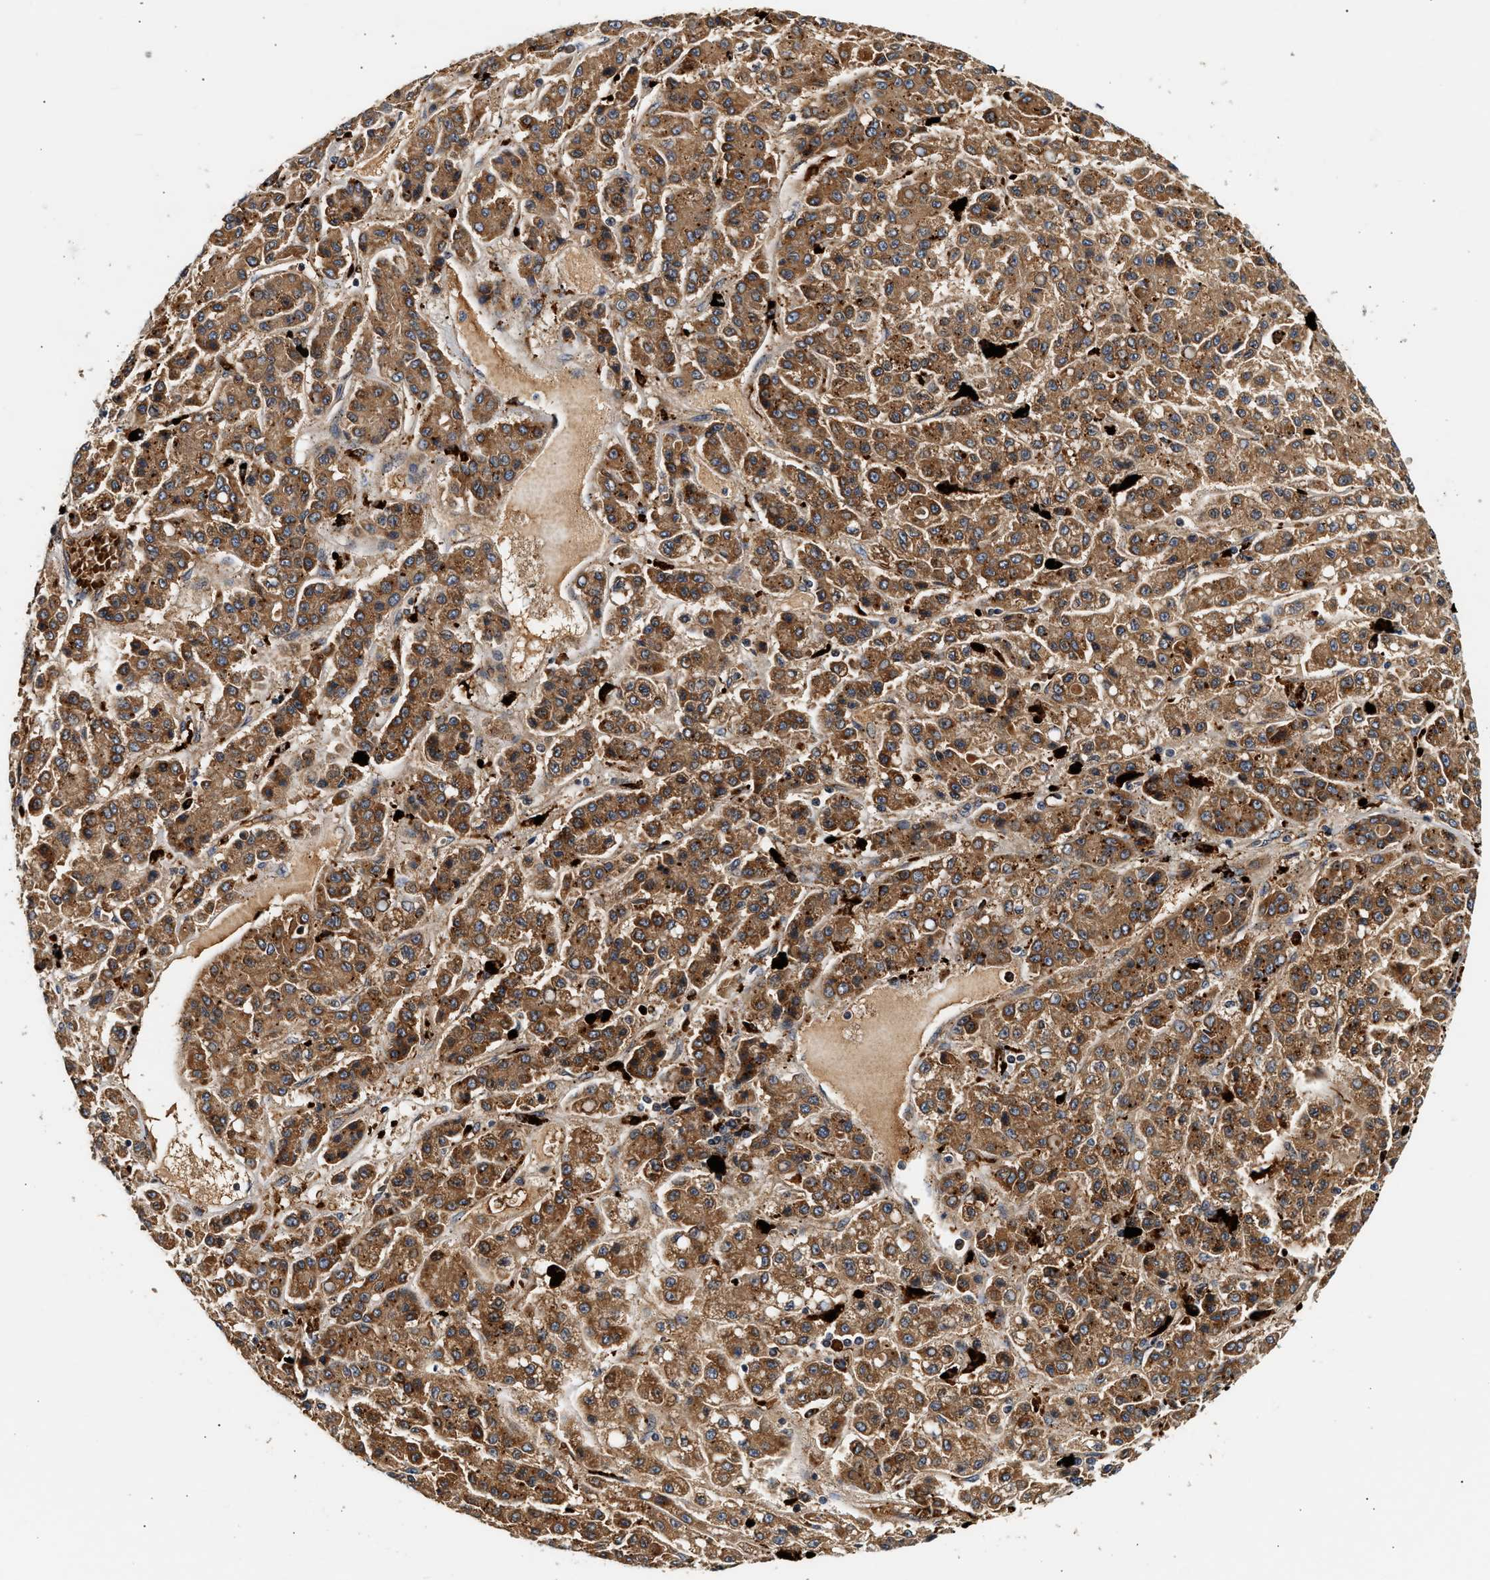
{"staining": {"intensity": "moderate", "quantity": ">75%", "location": "cytoplasmic/membranous"}, "tissue": "liver cancer", "cell_type": "Tumor cells", "image_type": "cancer", "snomed": [{"axis": "morphology", "description": "Carcinoma, Hepatocellular, NOS"}, {"axis": "topography", "description": "Liver"}], "caption": "About >75% of tumor cells in liver cancer exhibit moderate cytoplasmic/membranous protein positivity as visualized by brown immunohistochemical staining.", "gene": "PLD3", "patient": {"sex": "male", "age": 70}}